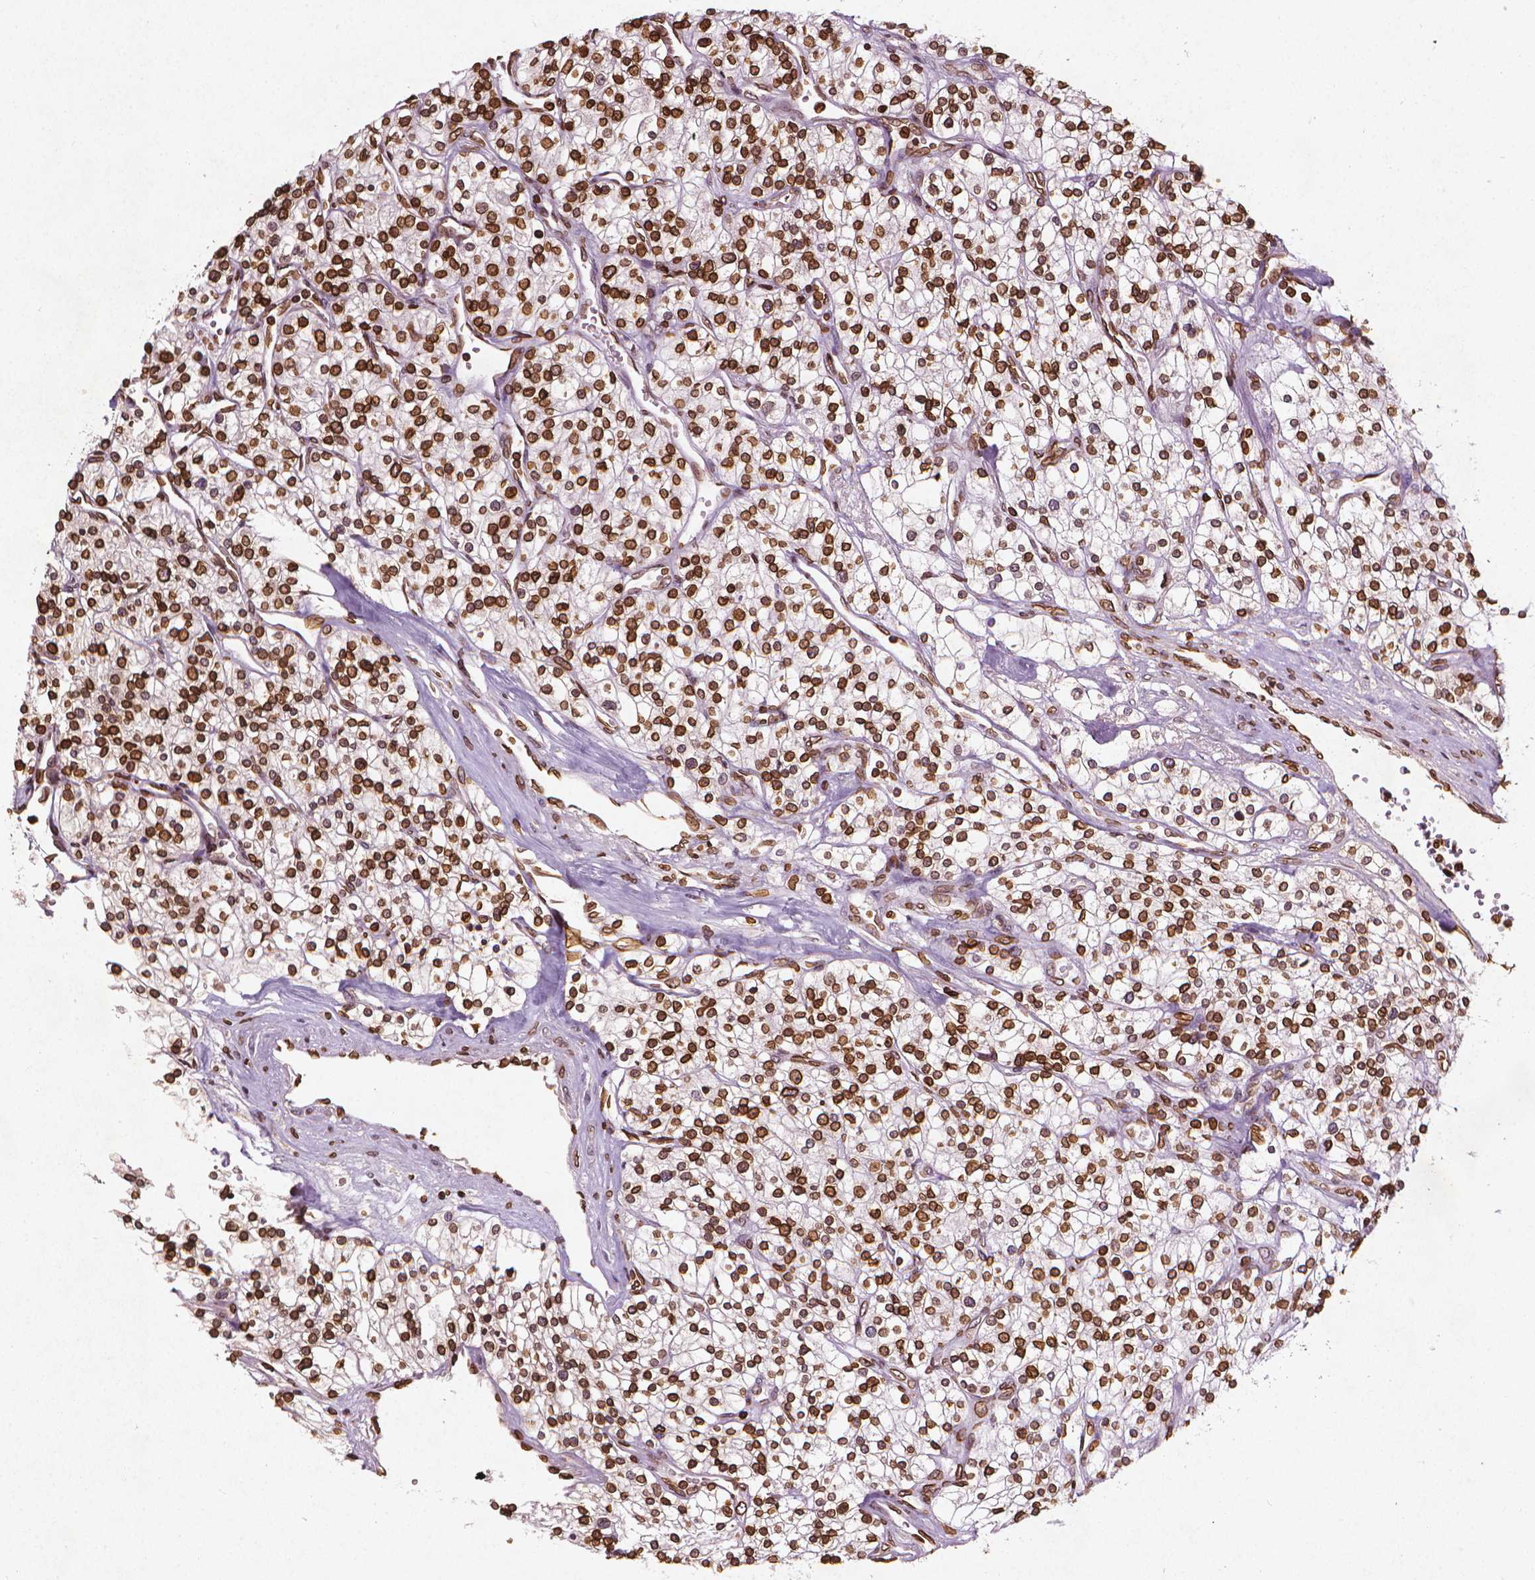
{"staining": {"intensity": "strong", "quantity": ">75%", "location": "cytoplasmic/membranous,nuclear"}, "tissue": "renal cancer", "cell_type": "Tumor cells", "image_type": "cancer", "snomed": [{"axis": "morphology", "description": "Adenocarcinoma, NOS"}, {"axis": "topography", "description": "Kidney"}], "caption": "Tumor cells show high levels of strong cytoplasmic/membranous and nuclear positivity in approximately >75% of cells in renal cancer.", "gene": "LMNB1", "patient": {"sex": "male", "age": 80}}